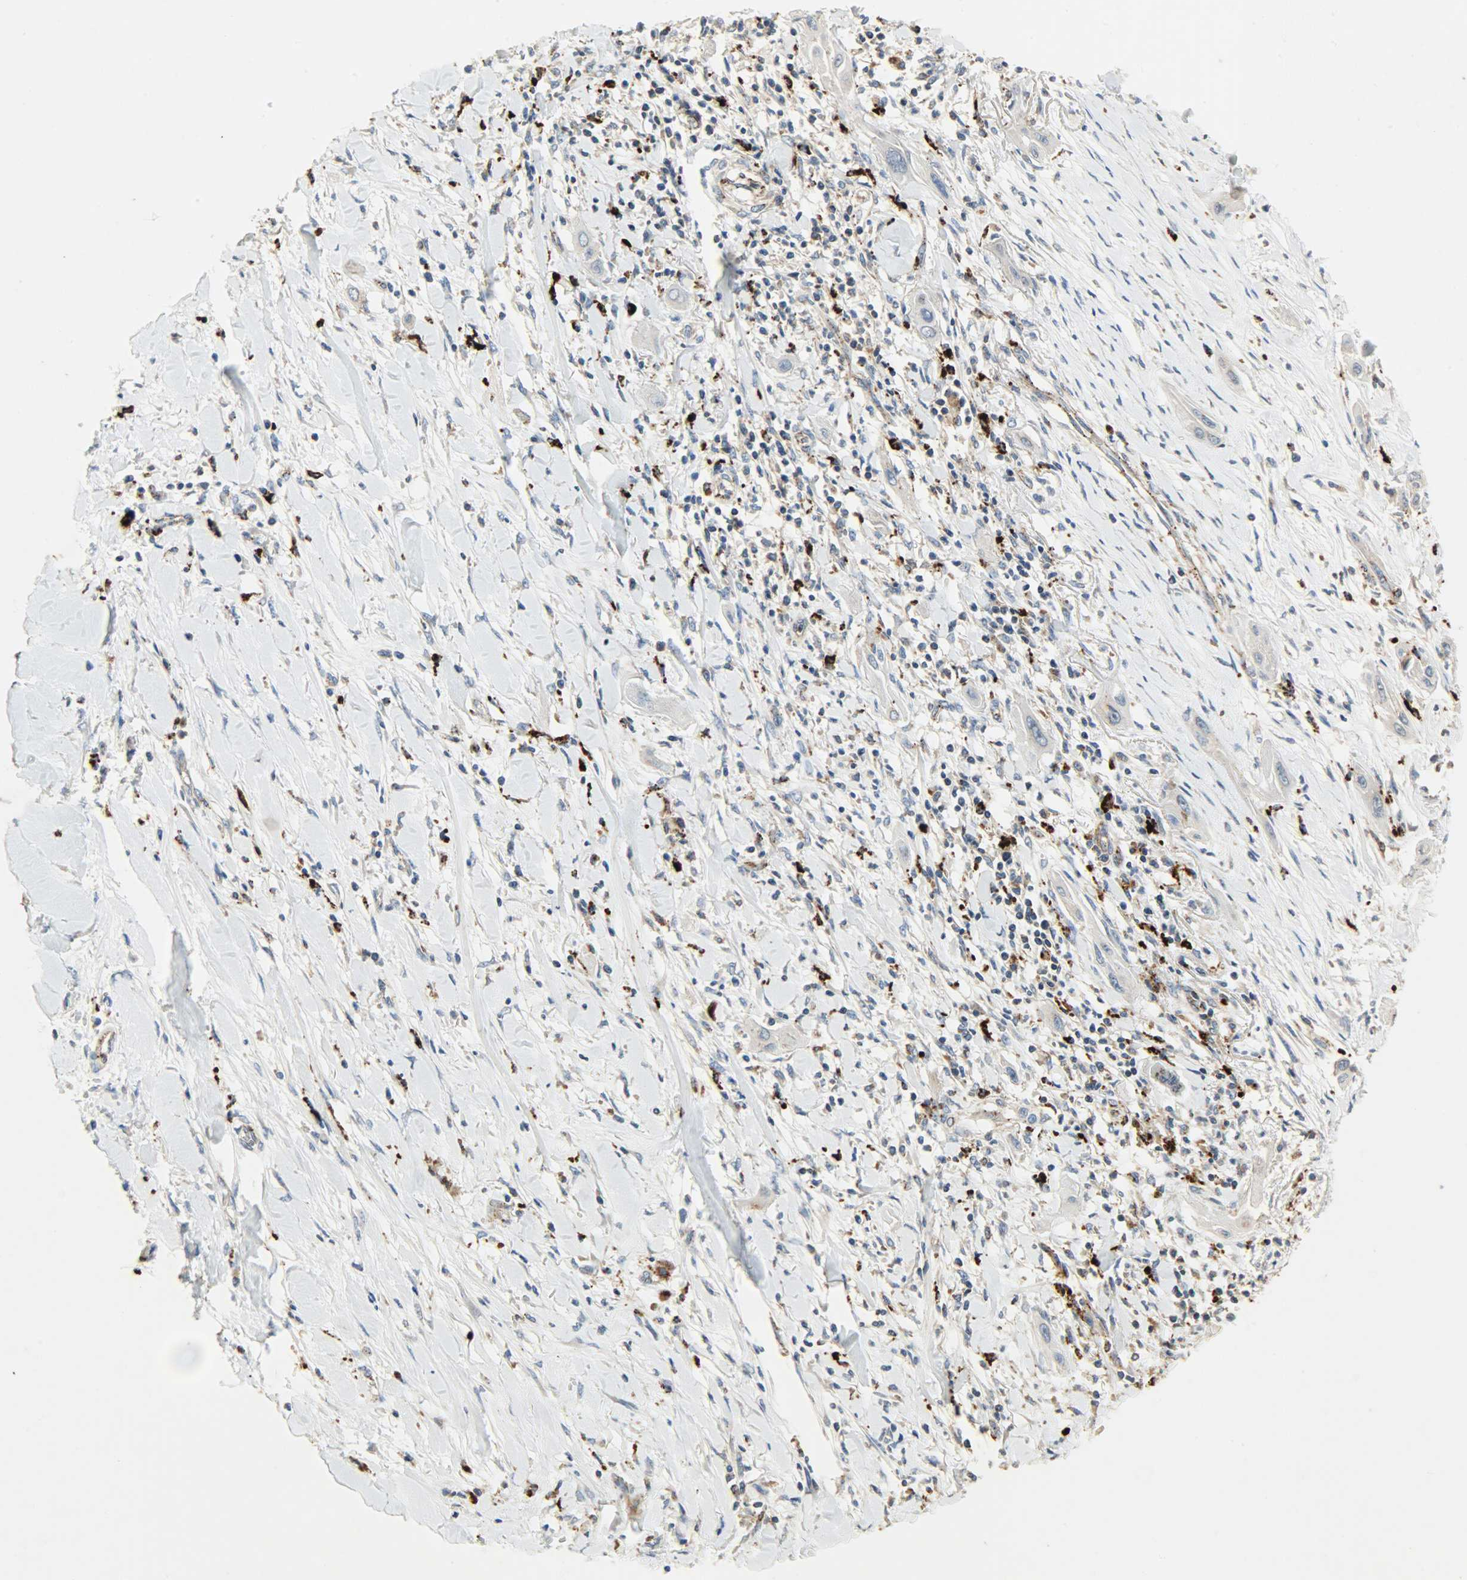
{"staining": {"intensity": "weak", "quantity": ">75%", "location": "cytoplasmic/membranous"}, "tissue": "lung cancer", "cell_type": "Tumor cells", "image_type": "cancer", "snomed": [{"axis": "morphology", "description": "Squamous cell carcinoma, NOS"}, {"axis": "topography", "description": "Lung"}], "caption": "IHC of human lung cancer (squamous cell carcinoma) shows low levels of weak cytoplasmic/membranous positivity in about >75% of tumor cells.", "gene": "ASAH1", "patient": {"sex": "female", "age": 47}}